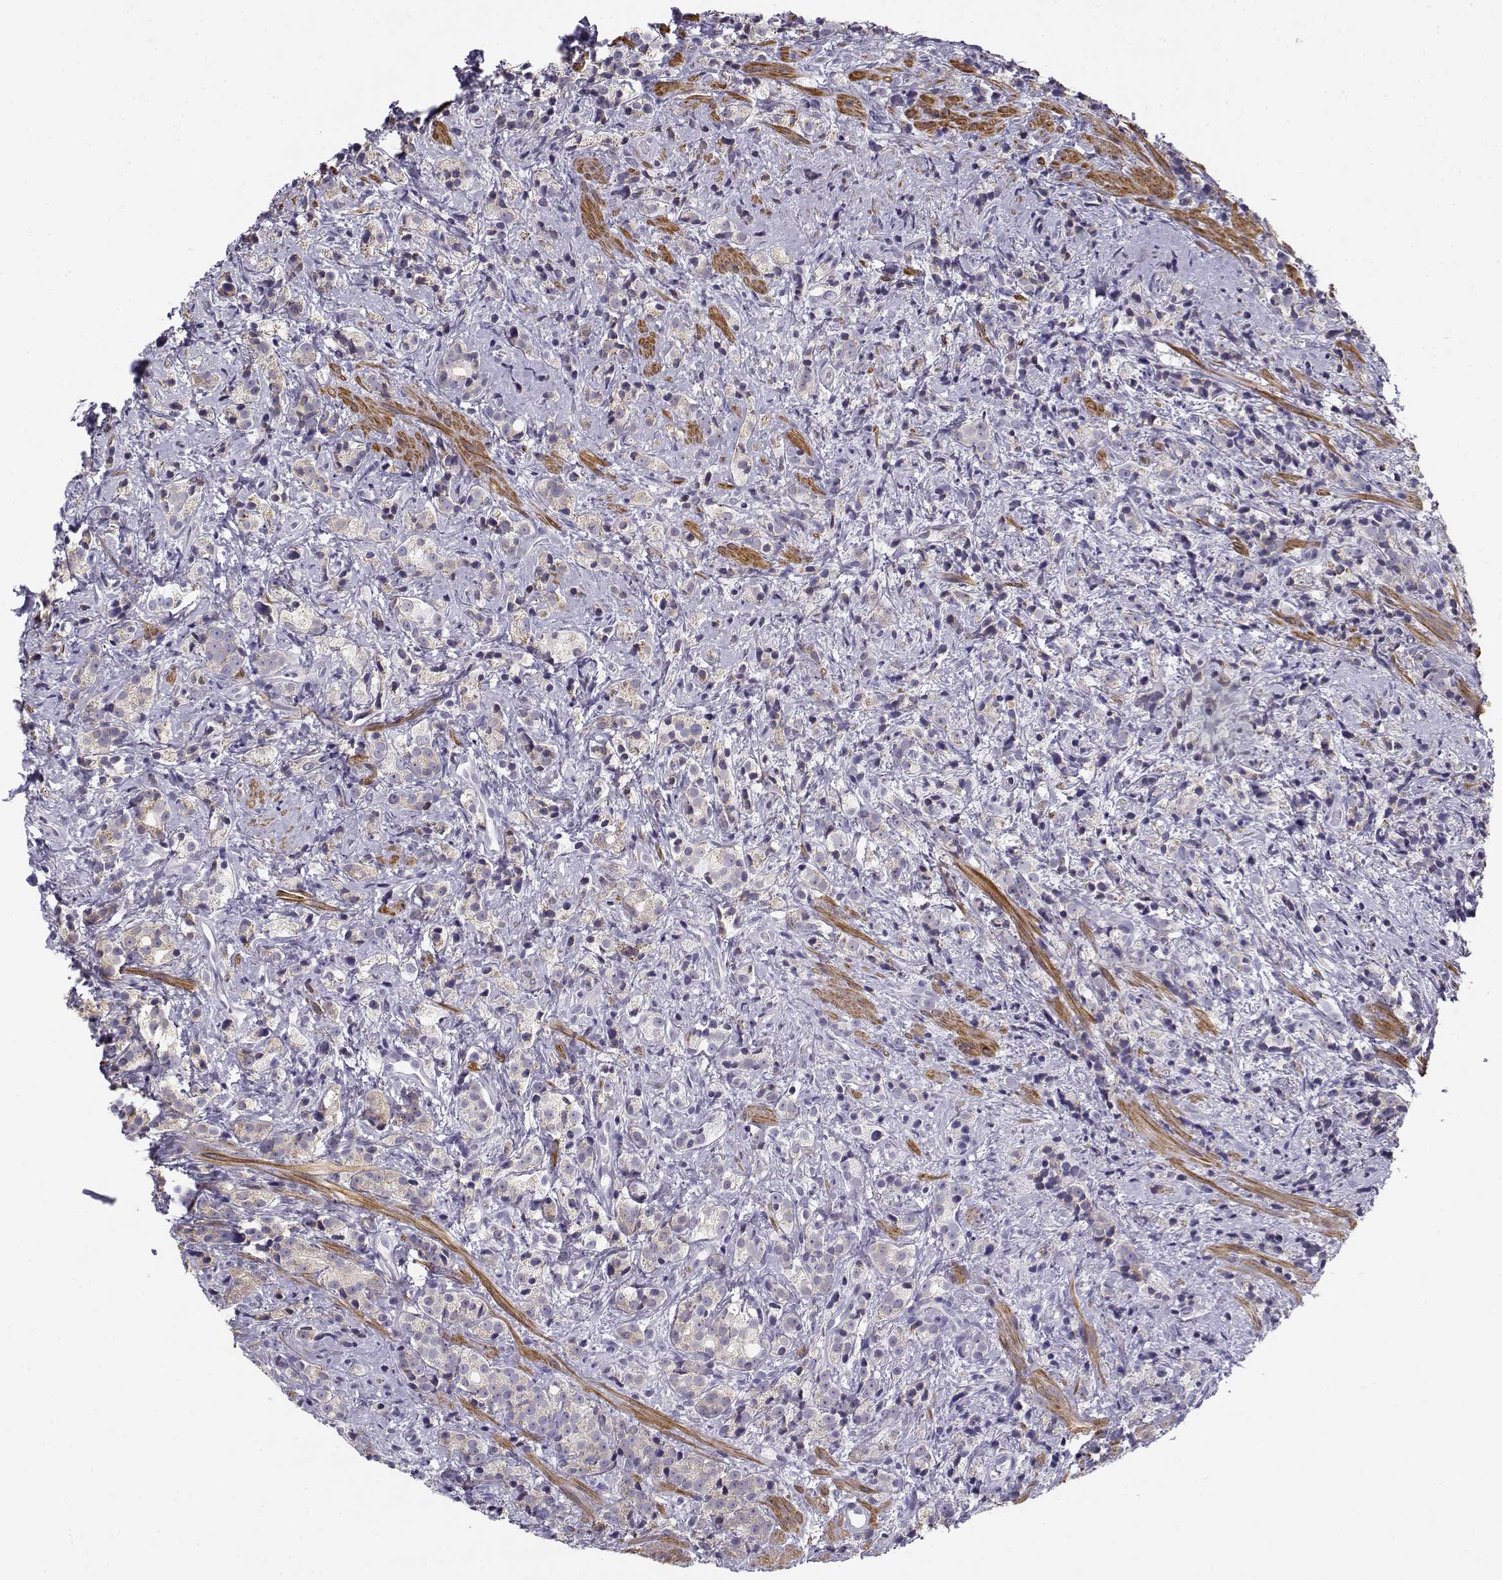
{"staining": {"intensity": "negative", "quantity": "none", "location": "none"}, "tissue": "prostate cancer", "cell_type": "Tumor cells", "image_type": "cancer", "snomed": [{"axis": "morphology", "description": "Adenocarcinoma, High grade"}, {"axis": "topography", "description": "Prostate"}], "caption": "Histopathology image shows no significant protein expression in tumor cells of prostate adenocarcinoma (high-grade).", "gene": "CREB3L3", "patient": {"sex": "male", "age": 53}}